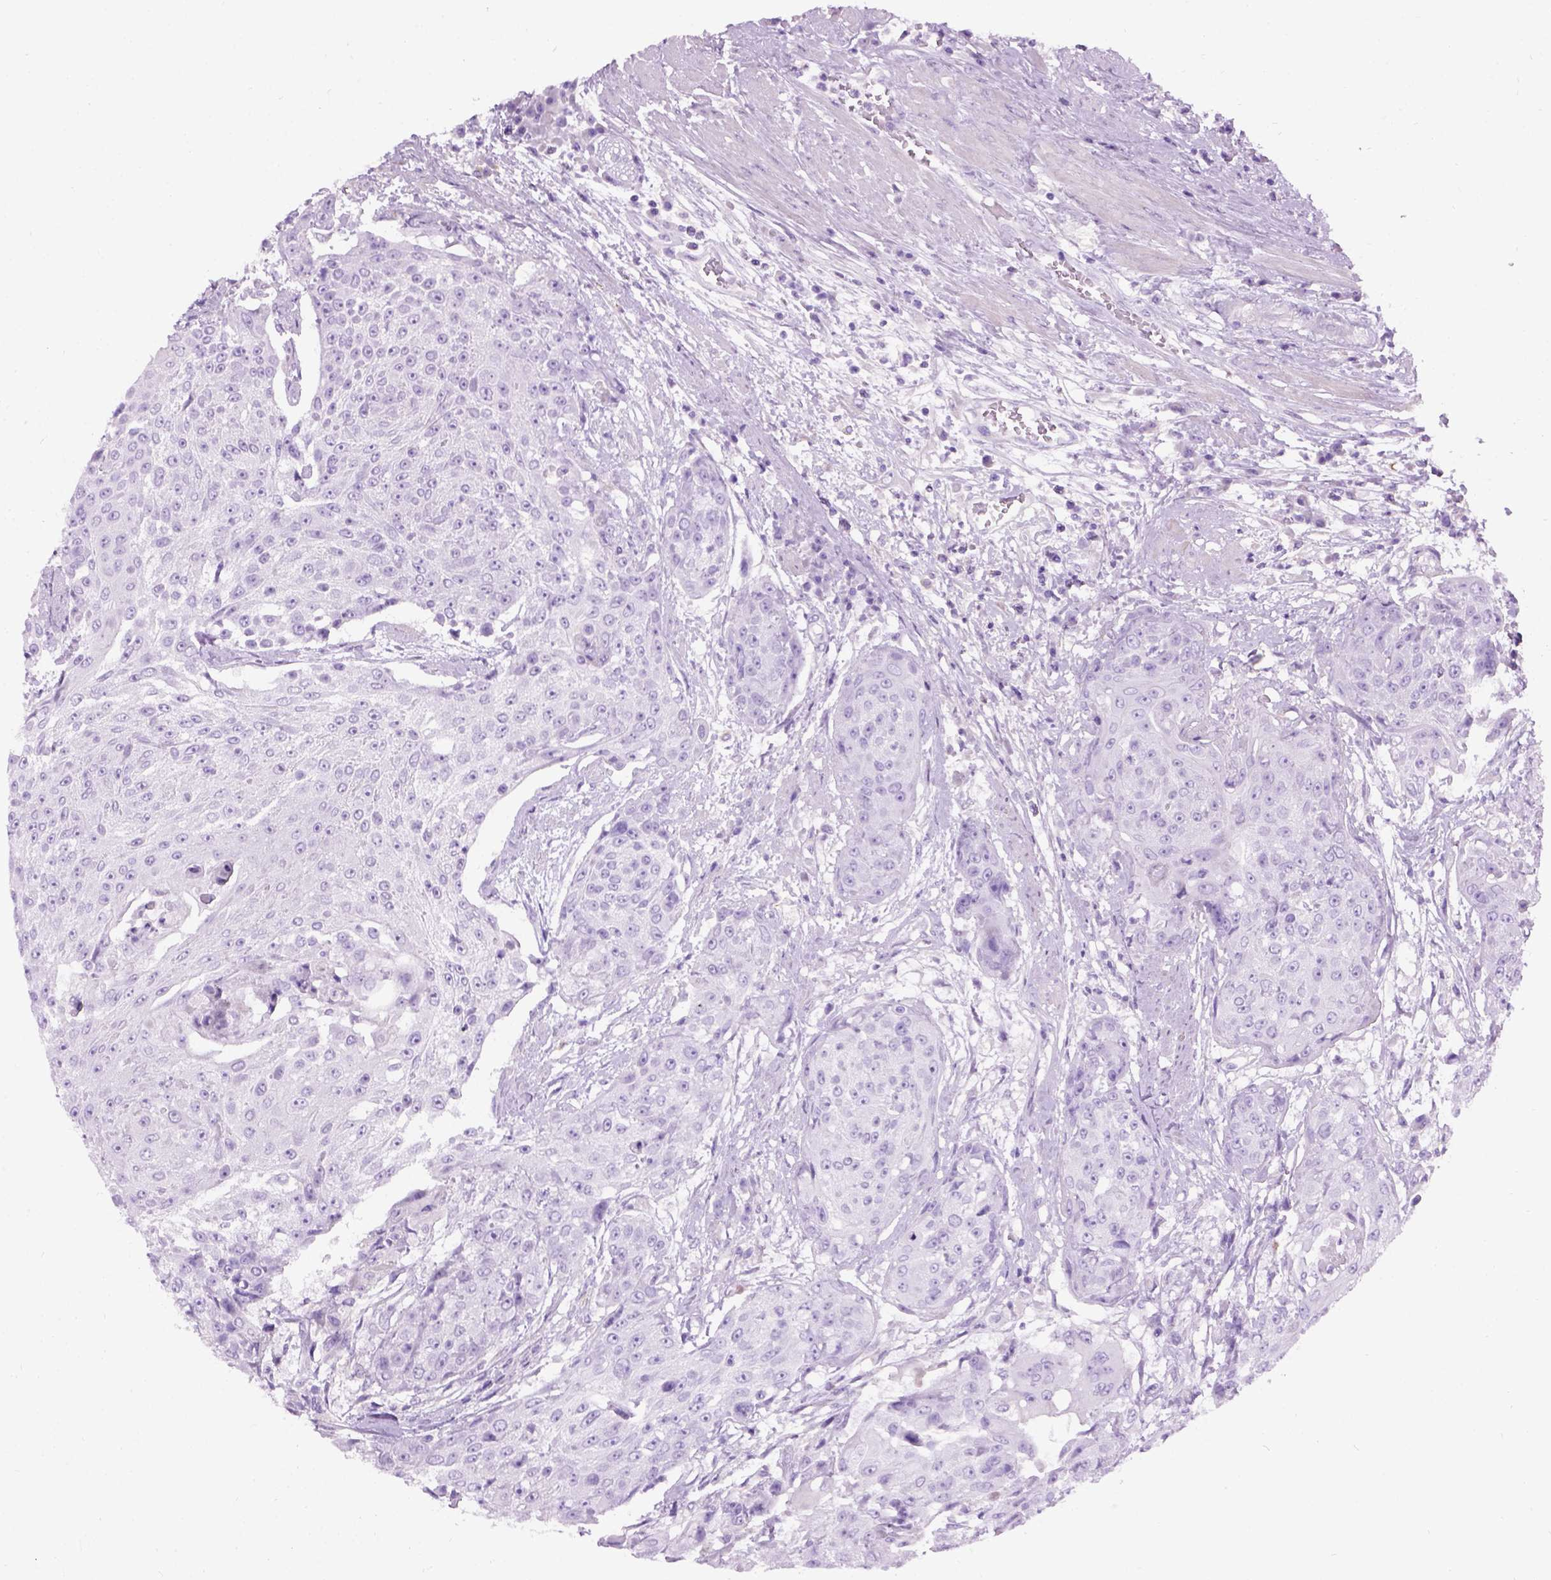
{"staining": {"intensity": "negative", "quantity": "none", "location": "none"}, "tissue": "urothelial cancer", "cell_type": "Tumor cells", "image_type": "cancer", "snomed": [{"axis": "morphology", "description": "Urothelial carcinoma, High grade"}, {"axis": "topography", "description": "Urinary bladder"}], "caption": "IHC histopathology image of neoplastic tissue: human urothelial carcinoma (high-grade) stained with DAB (3,3'-diaminobenzidine) reveals no significant protein expression in tumor cells.", "gene": "GABRB2", "patient": {"sex": "female", "age": 63}}